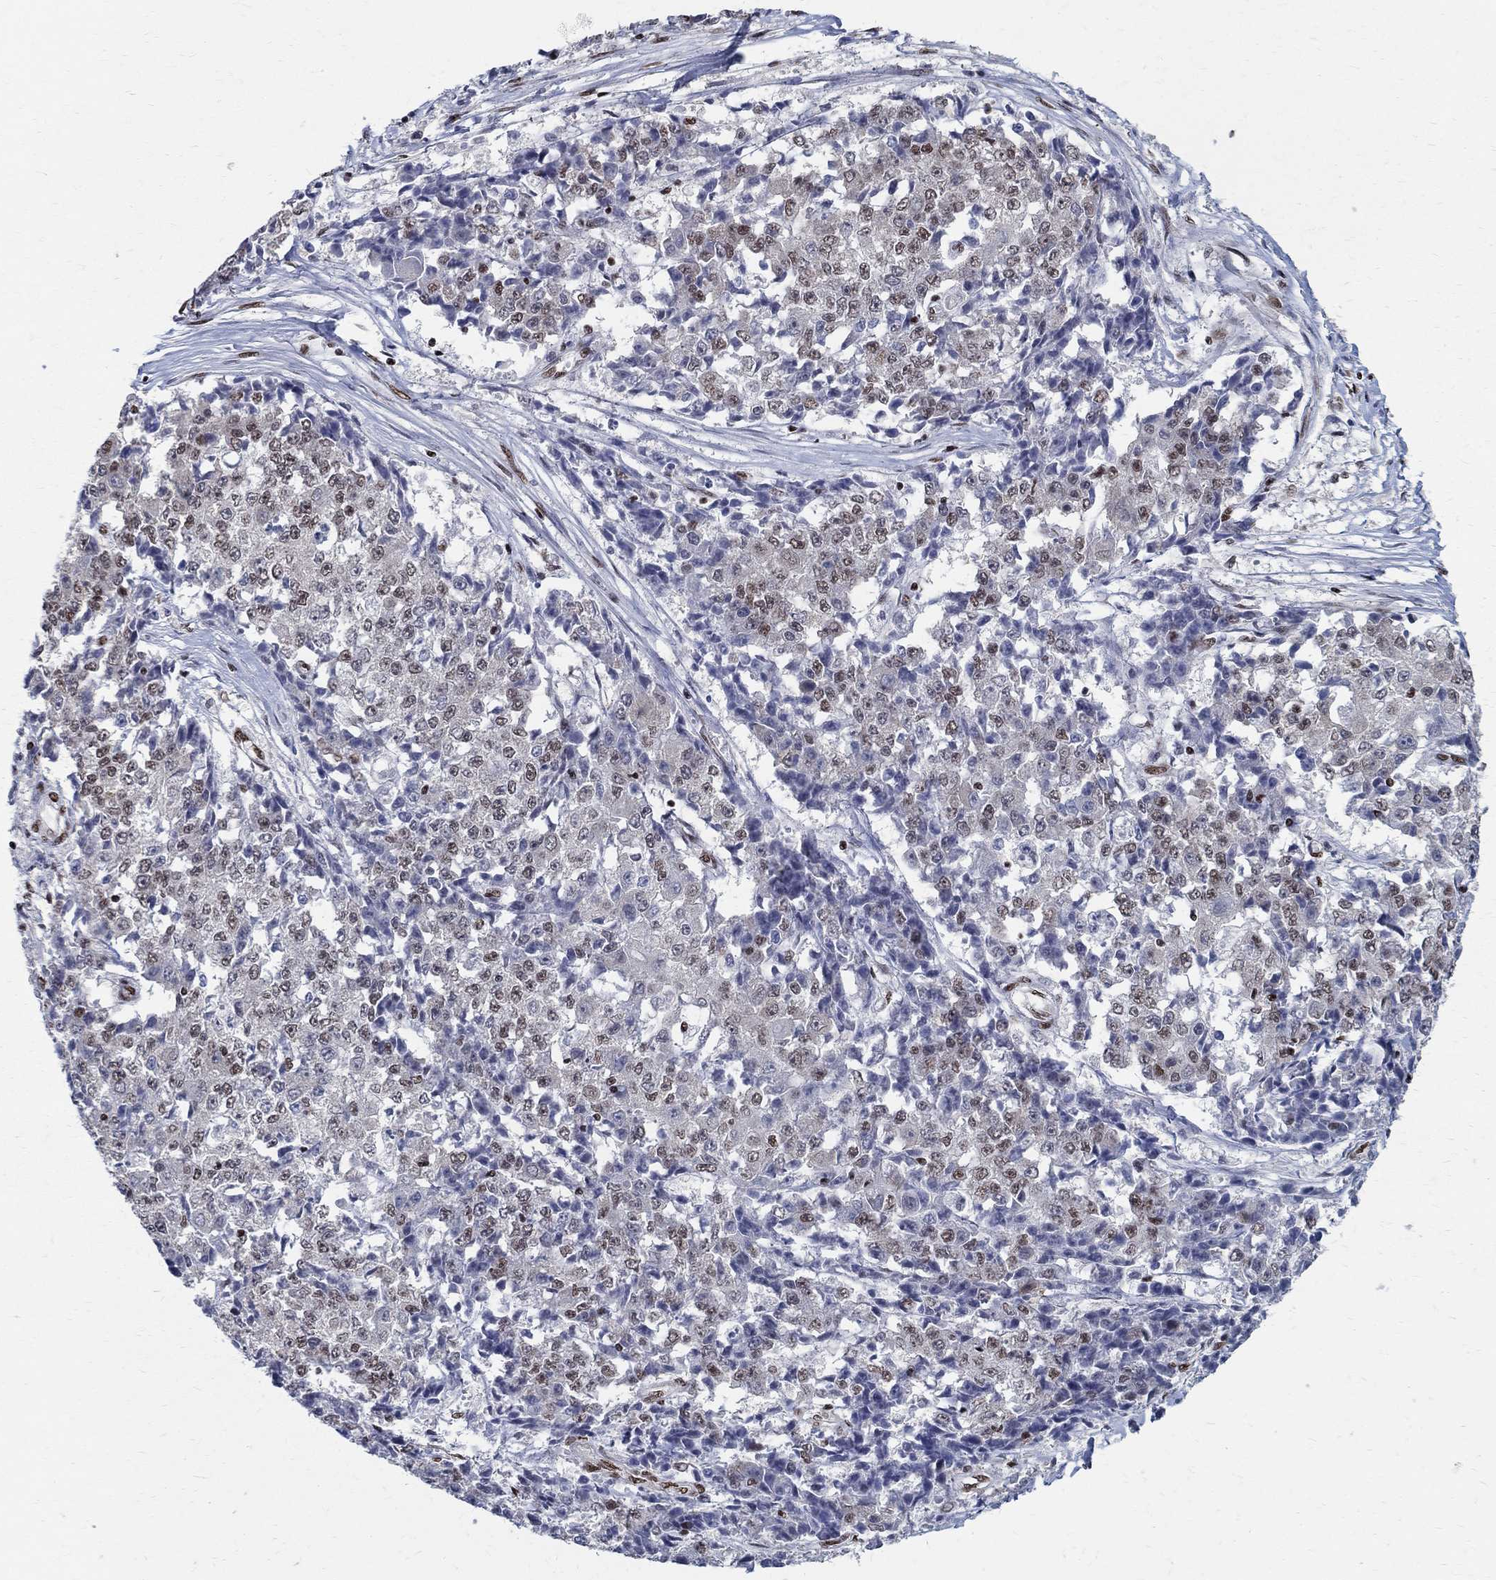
{"staining": {"intensity": "weak", "quantity": "<25%", "location": "nuclear"}, "tissue": "ovarian cancer", "cell_type": "Tumor cells", "image_type": "cancer", "snomed": [{"axis": "morphology", "description": "Carcinoma, endometroid"}, {"axis": "topography", "description": "Ovary"}], "caption": "Immunohistochemical staining of human endometroid carcinoma (ovarian) exhibits no significant expression in tumor cells.", "gene": "FBXO16", "patient": {"sex": "female", "age": 42}}